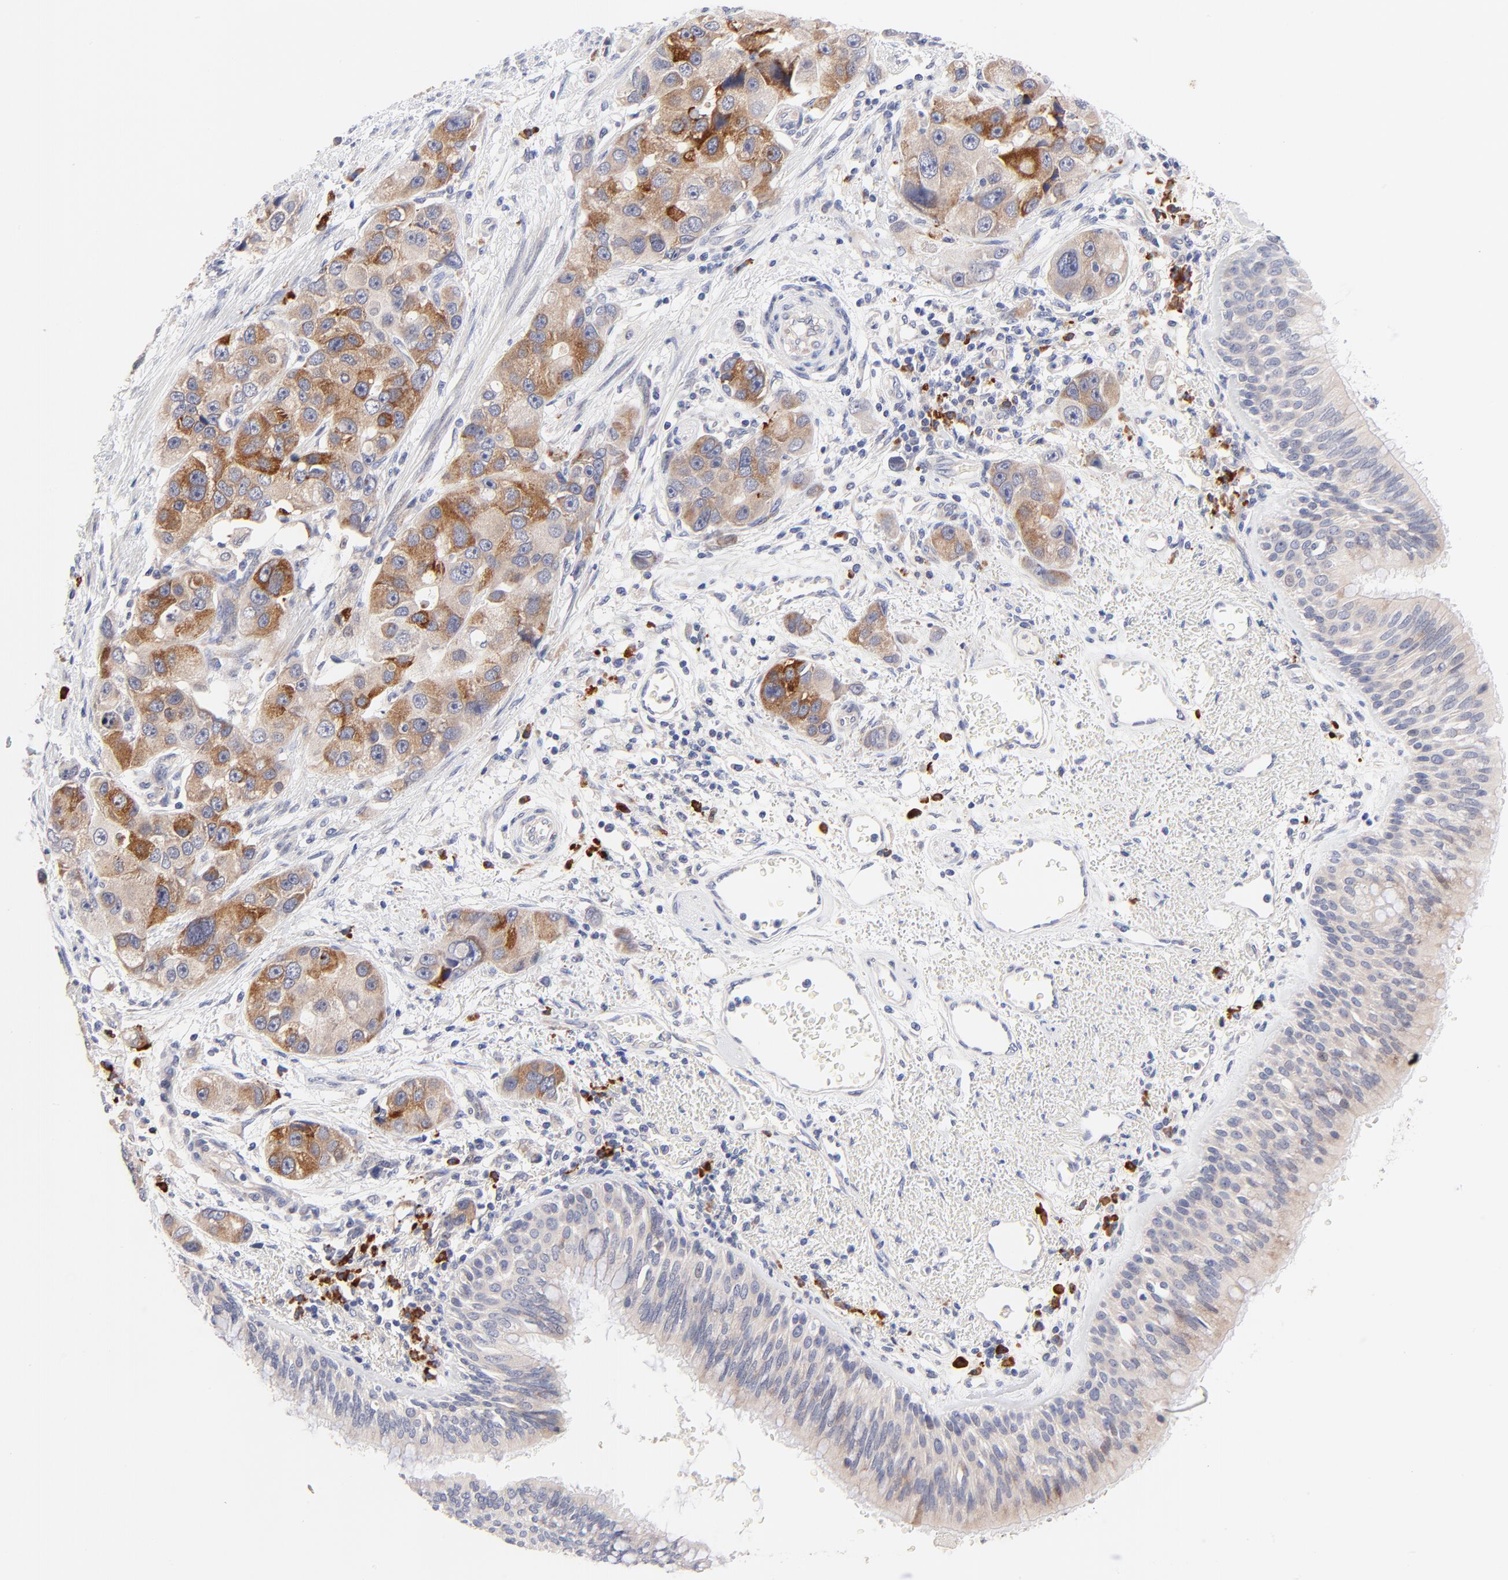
{"staining": {"intensity": "weak", "quantity": ">75%", "location": "cytoplasmic/membranous"}, "tissue": "bronchus", "cell_type": "Respiratory epithelial cells", "image_type": "normal", "snomed": [{"axis": "morphology", "description": "Normal tissue, NOS"}, {"axis": "morphology", "description": "Adenocarcinoma, NOS"}, {"axis": "morphology", "description": "Adenocarcinoma, metastatic, NOS"}, {"axis": "topography", "description": "Lymph node"}, {"axis": "topography", "description": "Bronchus"}, {"axis": "topography", "description": "Lung"}], "caption": "High-magnification brightfield microscopy of benign bronchus stained with DAB (brown) and counterstained with hematoxylin (blue). respiratory epithelial cells exhibit weak cytoplasmic/membranous staining is present in about>75% of cells. The protein is shown in brown color, while the nuclei are stained blue.", "gene": "AFF2", "patient": {"sex": "female", "age": 54}}